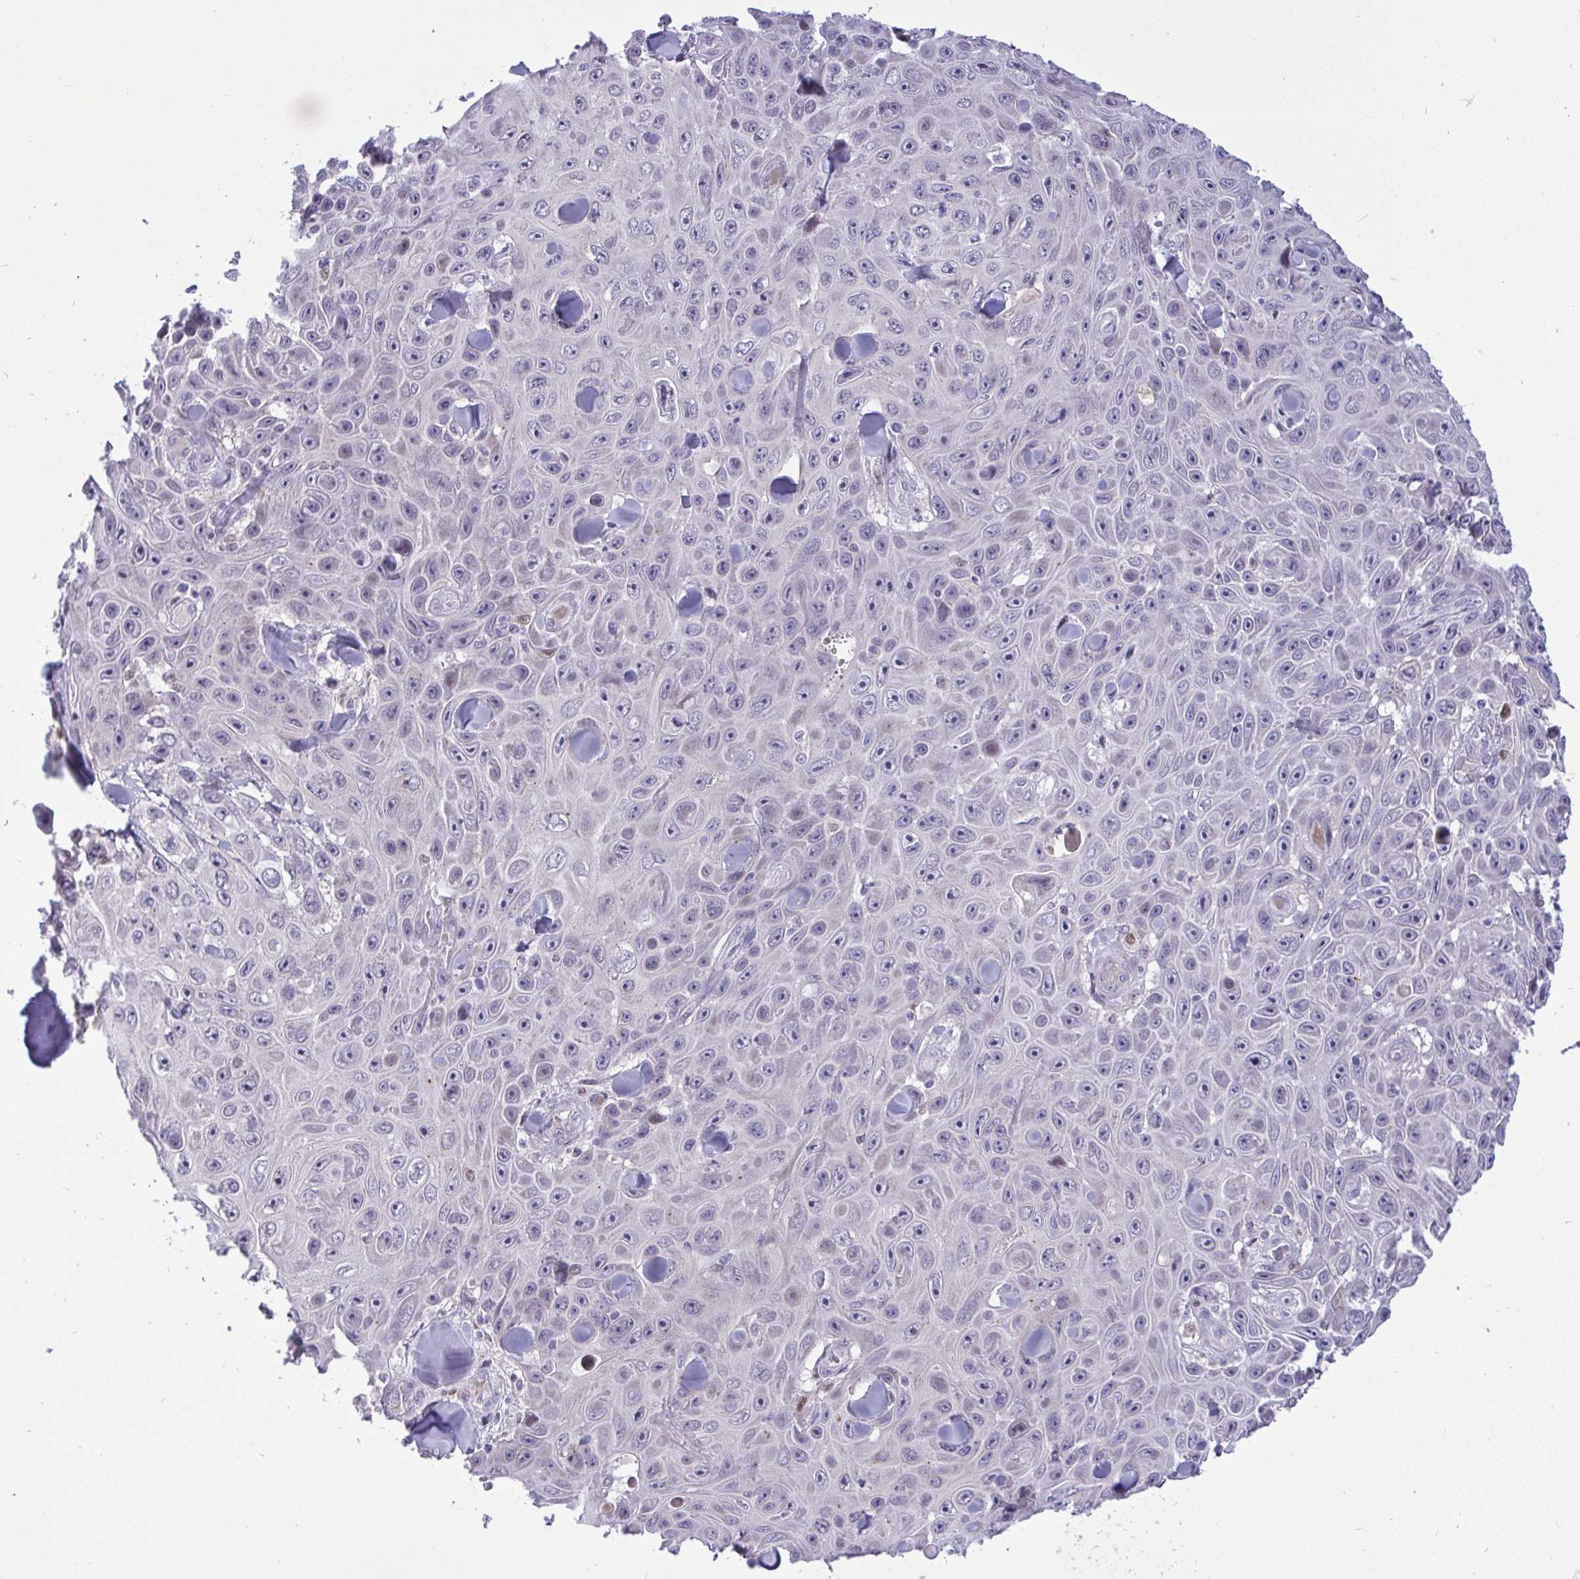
{"staining": {"intensity": "negative", "quantity": "none", "location": "none"}, "tissue": "skin cancer", "cell_type": "Tumor cells", "image_type": "cancer", "snomed": [{"axis": "morphology", "description": "Squamous cell carcinoma, NOS"}, {"axis": "topography", "description": "Skin"}], "caption": "The micrograph shows no staining of tumor cells in skin squamous cell carcinoma.", "gene": "EPOP", "patient": {"sex": "male", "age": 82}}